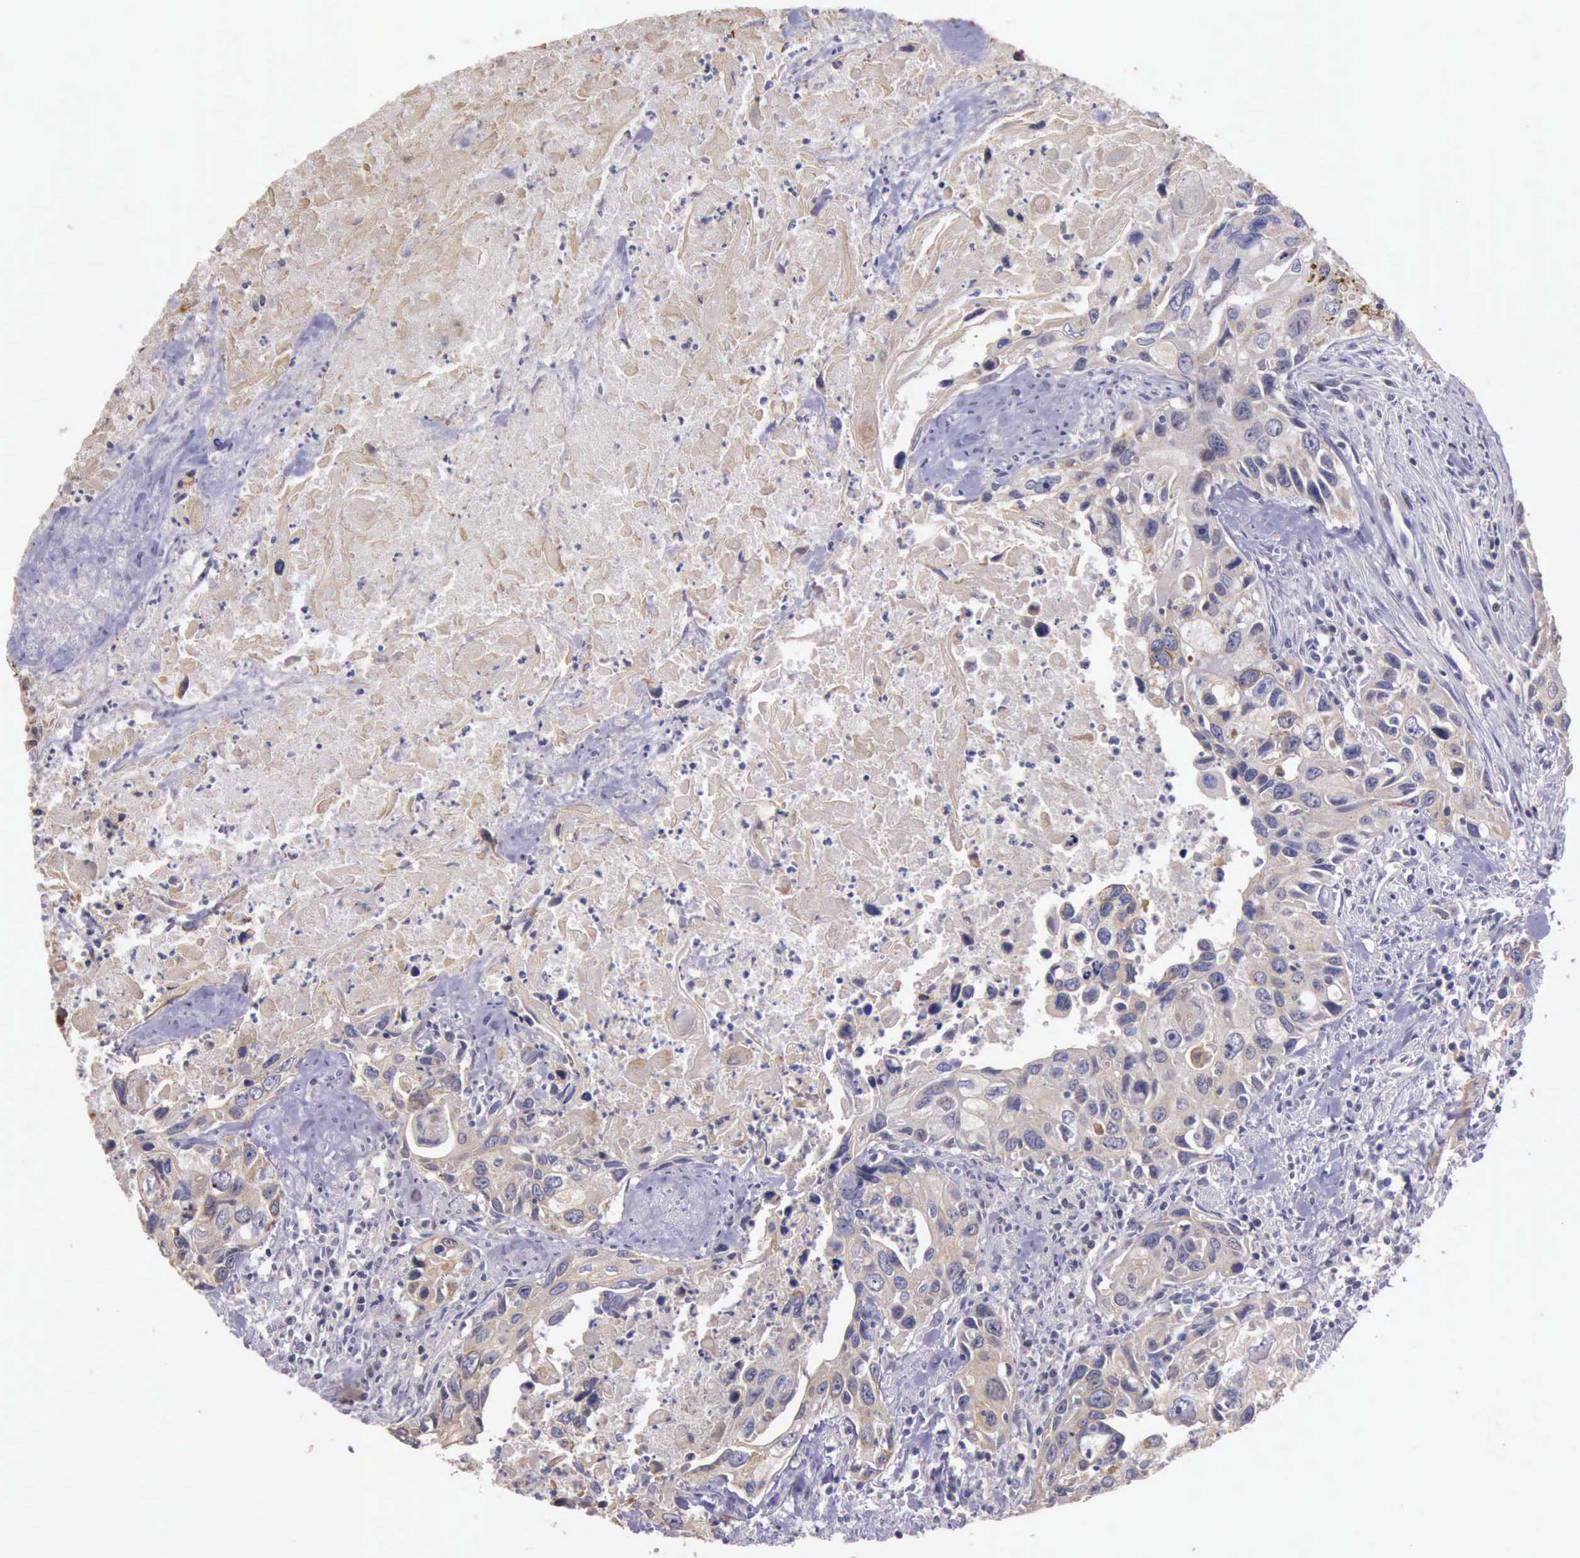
{"staining": {"intensity": "negative", "quantity": "none", "location": "none"}, "tissue": "urothelial cancer", "cell_type": "Tumor cells", "image_type": "cancer", "snomed": [{"axis": "morphology", "description": "Urothelial carcinoma, High grade"}, {"axis": "topography", "description": "Urinary bladder"}], "caption": "DAB immunohistochemical staining of urothelial cancer reveals no significant expression in tumor cells. The staining is performed using DAB (3,3'-diaminobenzidine) brown chromogen with nuclei counter-stained in using hematoxylin.", "gene": "RAB39B", "patient": {"sex": "male", "age": 71}}